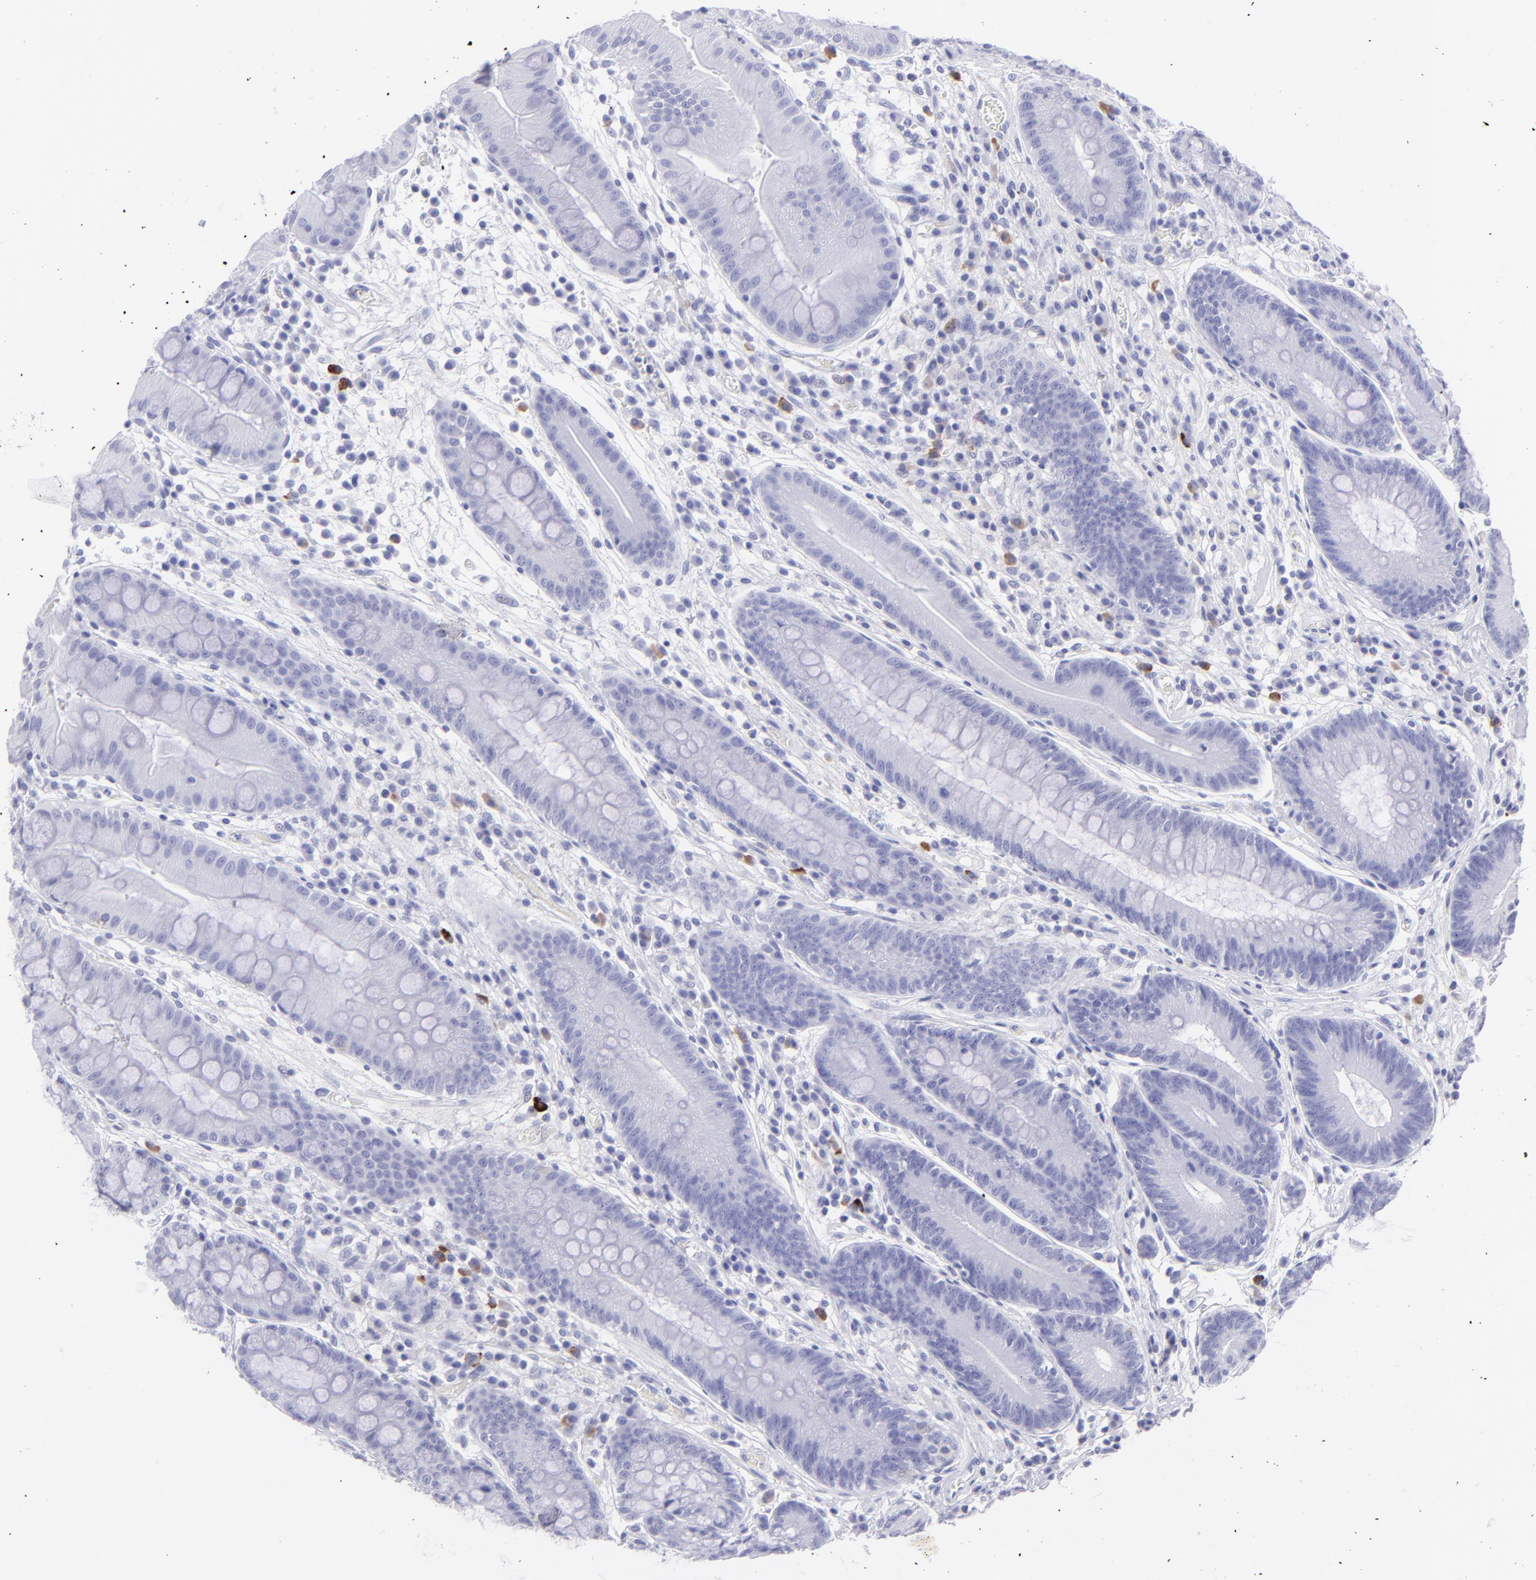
{"staining": {"intensity": "negative", "quantity": "none", "location": "none"}, "tissue": "stomach", "cell_type": "Glandular cells", "image_type": "normal", "snomed": [{"axis": "morphology", "description": "Normal tissue, NOS"}, {"axis": "morphology", "description": "Inflammation, NOS"}, {"axis": "topography", "description": "Stomach, lower"}], "caption": "This is an immunohistochemistry micrograph of normal human stomach. There is no positivity in glandular cells.", "gene": "SLC1A2", "patient": {"sex": "male", "age": 59}}